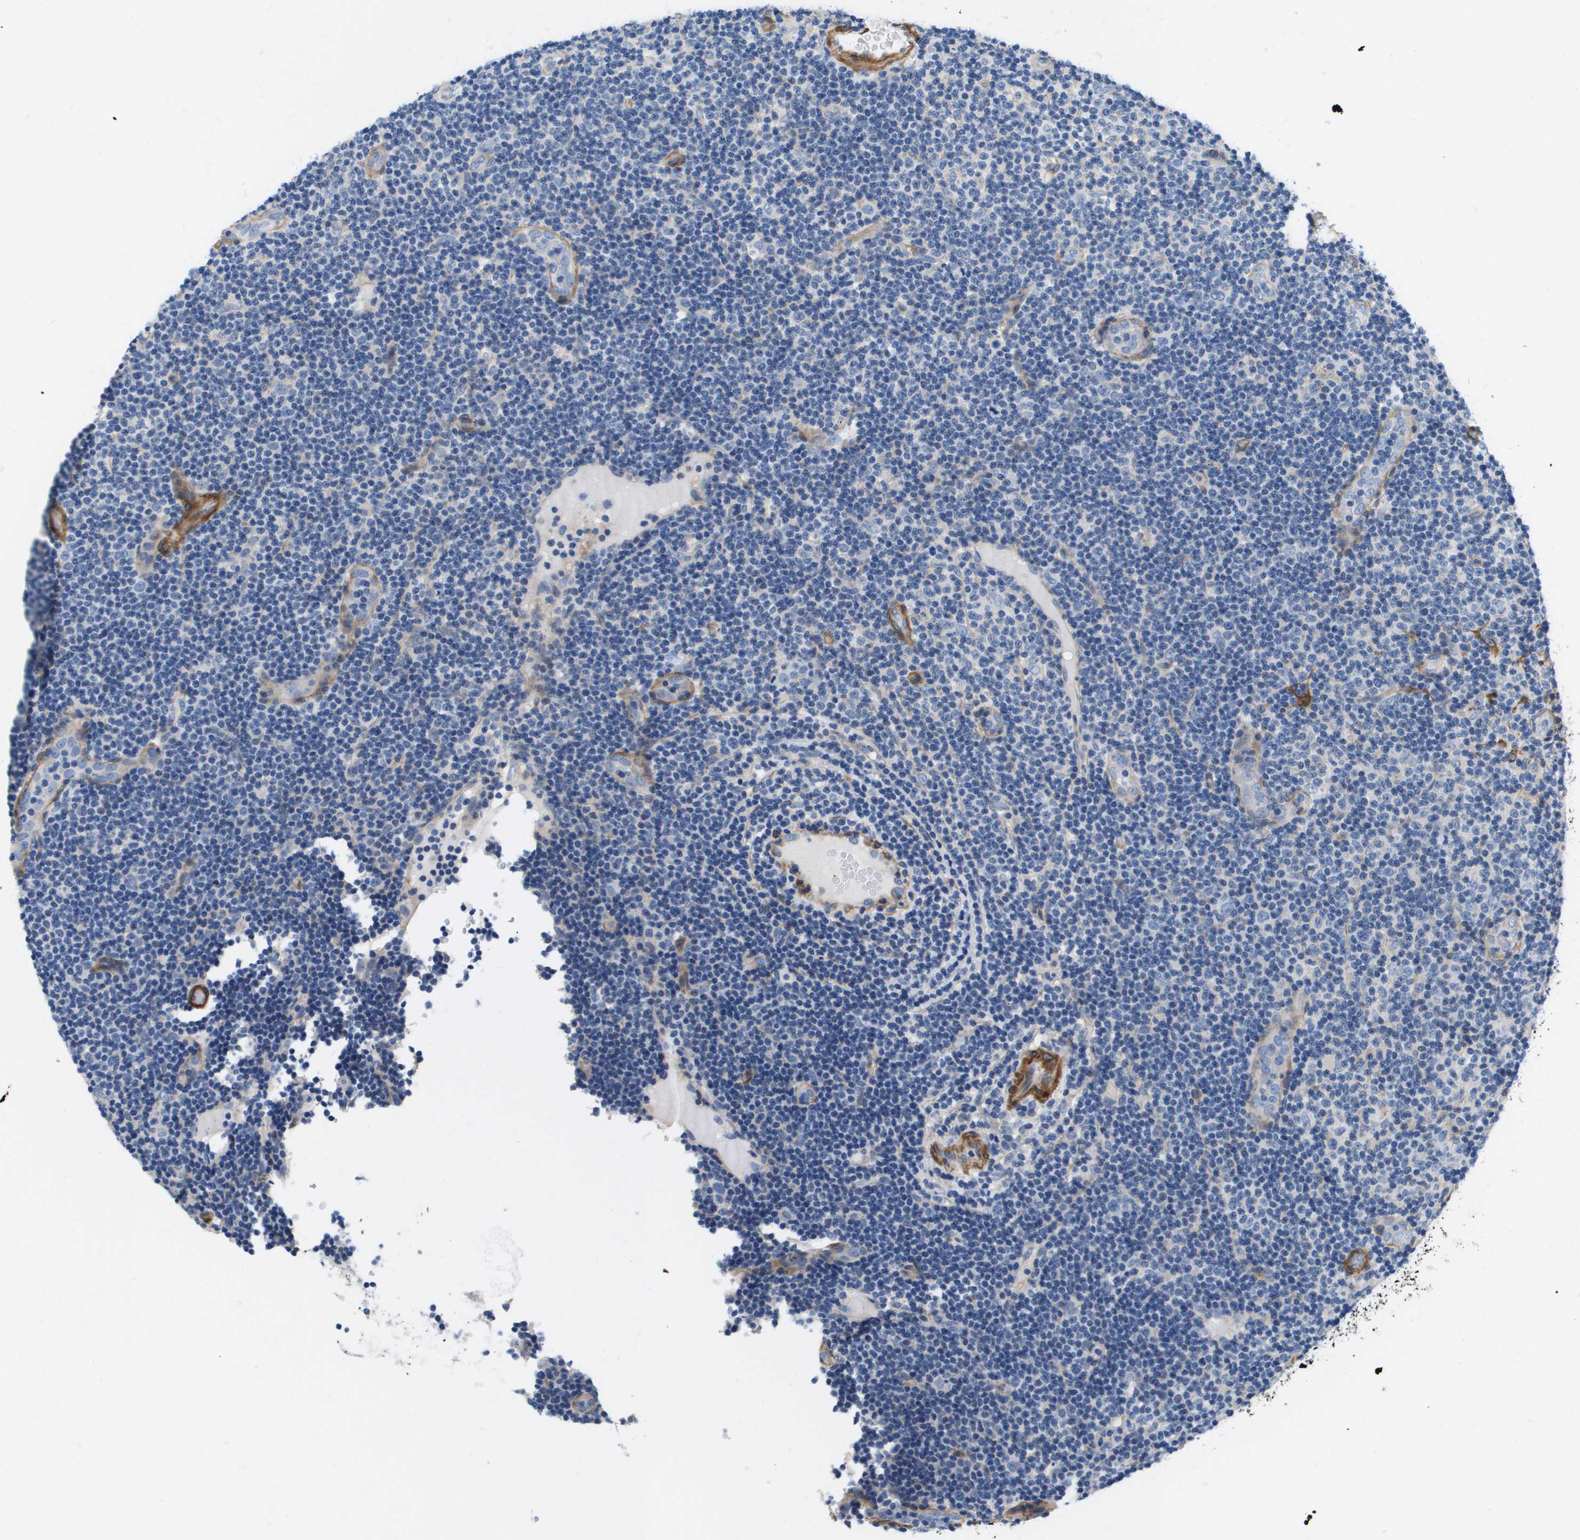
{"staining": {"intensity": "negative", "quantity": "none", "location": "none"}, "tissue": "lymphoma", "cell_type": "Tumor cells", "image_type": "cancer", "snomed": [{"axis": "morphology", "description": "Malignant lymphoma, non-Hodgkin's type, Low grade"}, {"axis": "topography", "description": "Lymph node"}], "caption": "A micrograph of malignant lymphoma, non-Hodgkin's type (low-grade) stained for a protein displays no brown staining in tumor cells.", "gene": "LPP", "patient": {"sex": "male", "age": 83}}